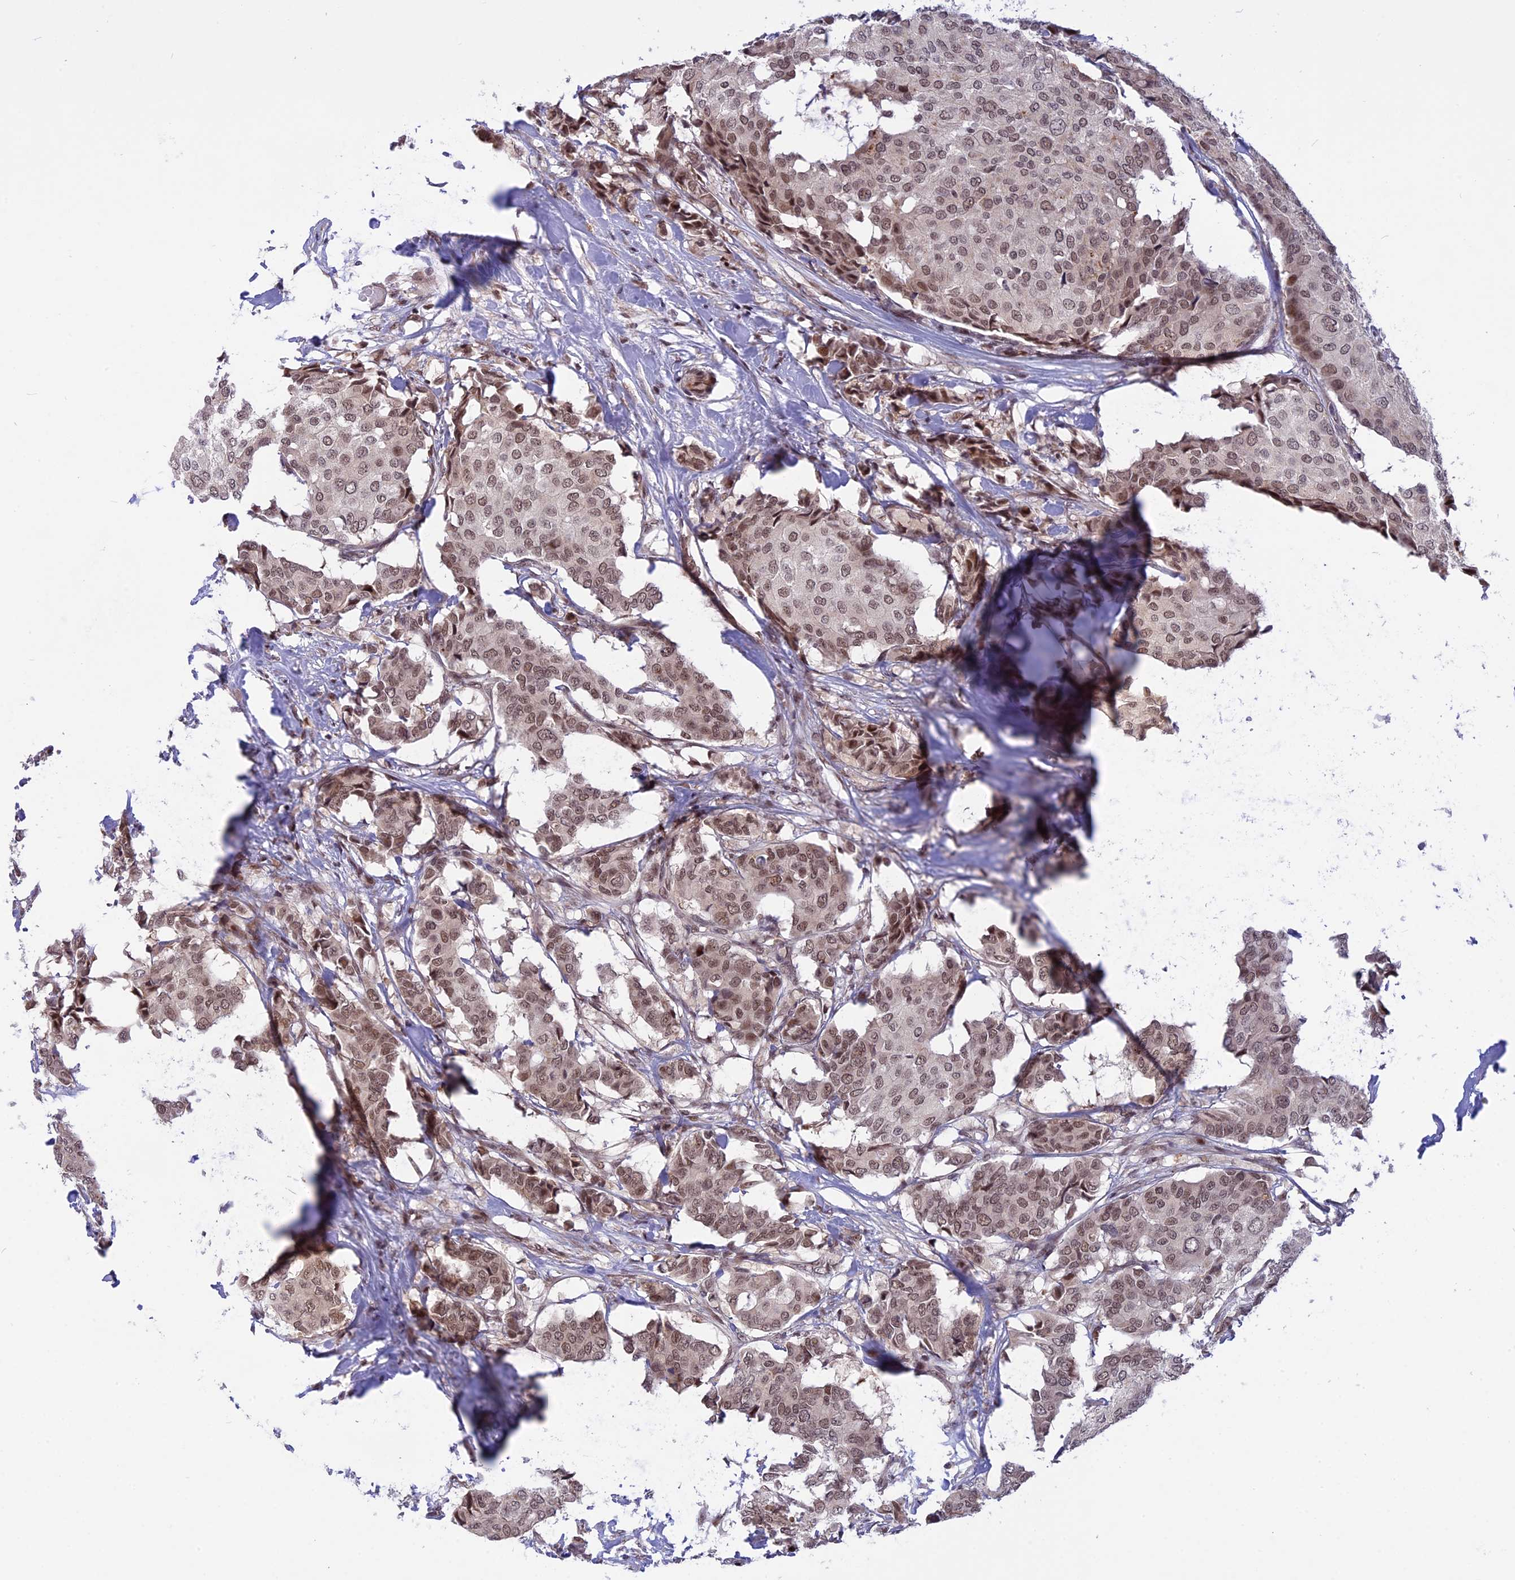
{"staining": {"intensity": "moderate", "quantity": ">75%", "location": "nuclear"}, "tissue": "breast cancer", "cell_type": "Tumor cells", "image_type": "cancer", "snomed": [{"axis": "morphology", "description": "Duct carcinoma"}, {"axis": "topography", "description": "Breast"}], "caption": "IHC of human breast infiltrating ductal carcinoma demonstrates medium levels of moderate nuclear expression in approximately >75% of tumor cells. (Brightfield microscopy of DAB IHC at high magnification).", "gene": "POLR2C", "patient": {"sex": "female", "age": 75}}